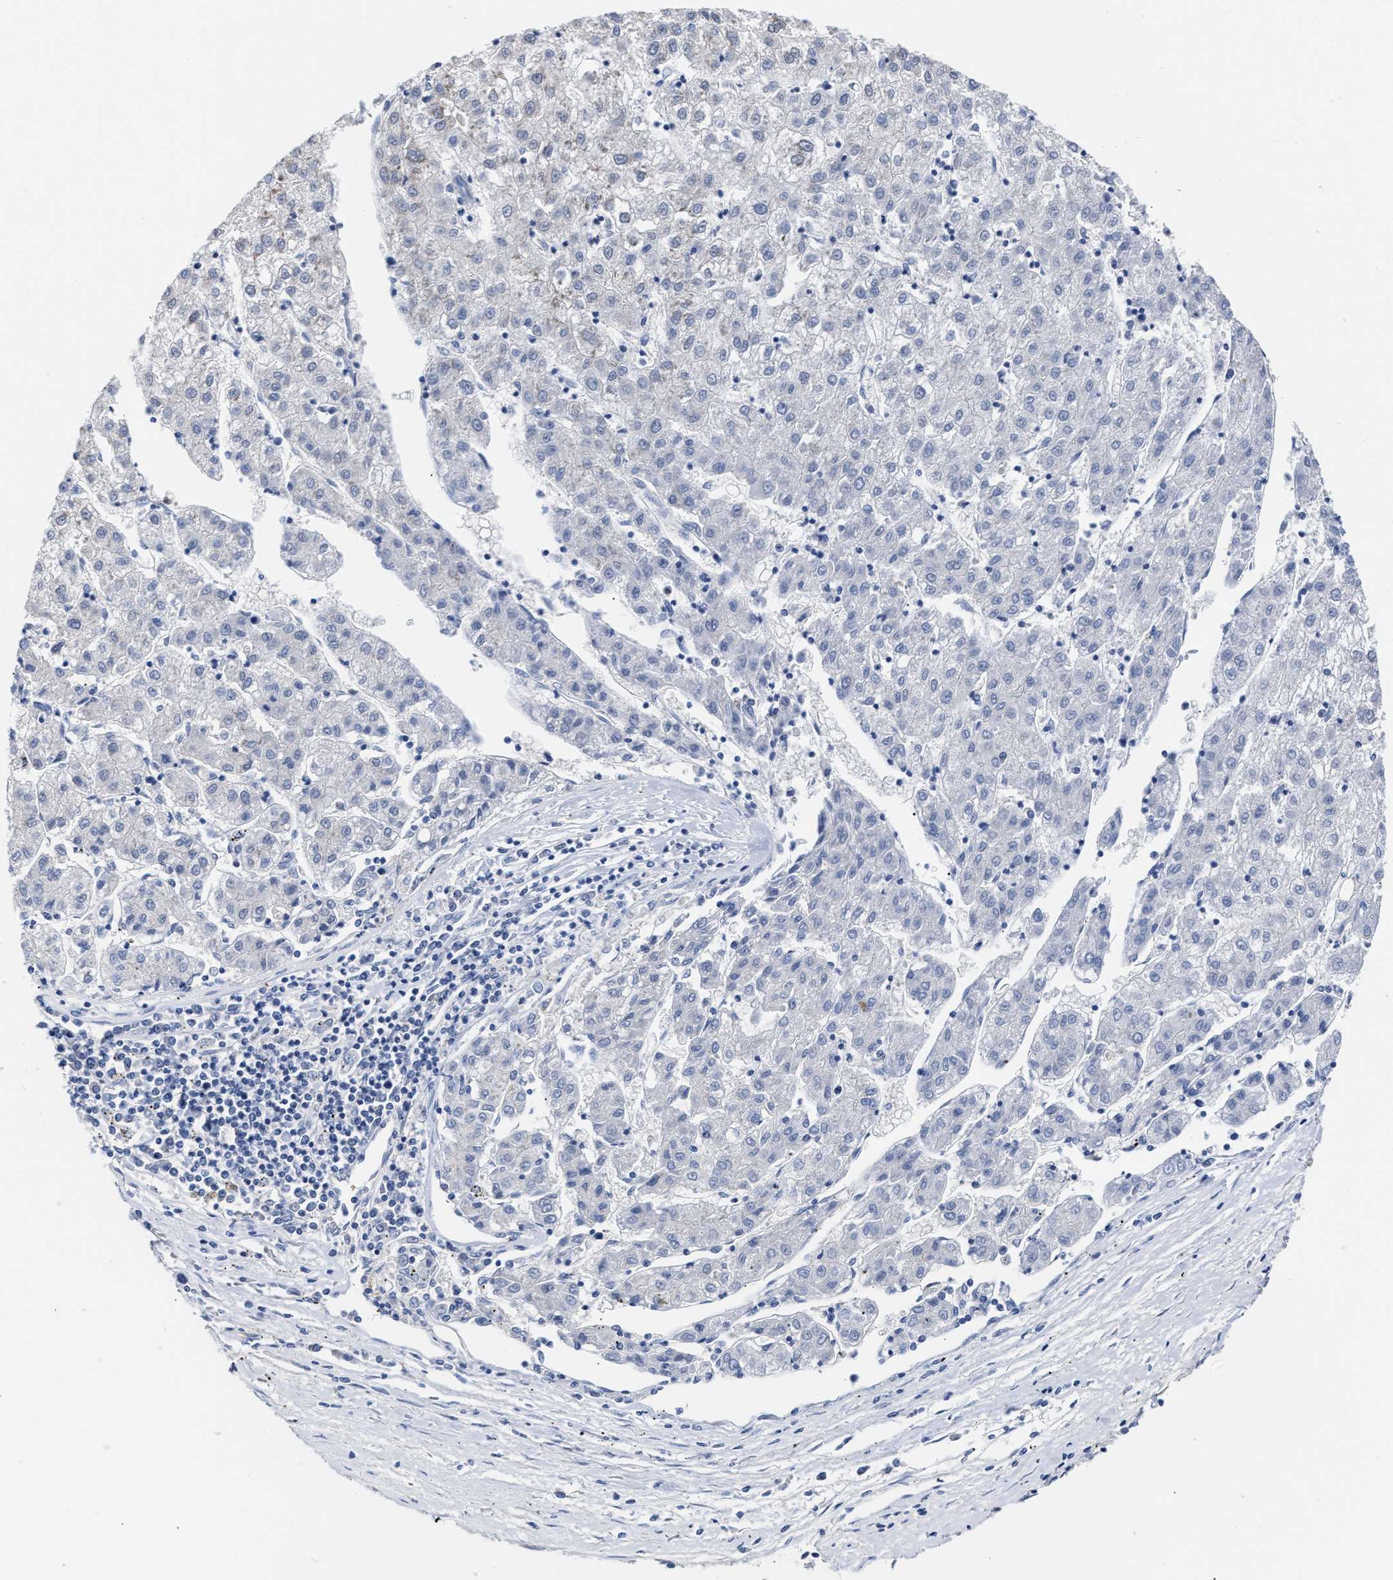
{"staining": {"intensity": "negative", "quantity": "none", "location": "none"}, "tissue": "liver cancer", "cell_type": "Tumor cells", "image_type": "cancer", "snomed": [{"axis": "morphology", "description": "Carcinoma, Hepatocellular, NOS"}, {"axis": "topography", "description": "Liver"}], "caption": "Tumor cells are negative for protein expression in human liver cancer.", "gene": "KLHDC1", "patient": {"sex": "male", "age": 72}}